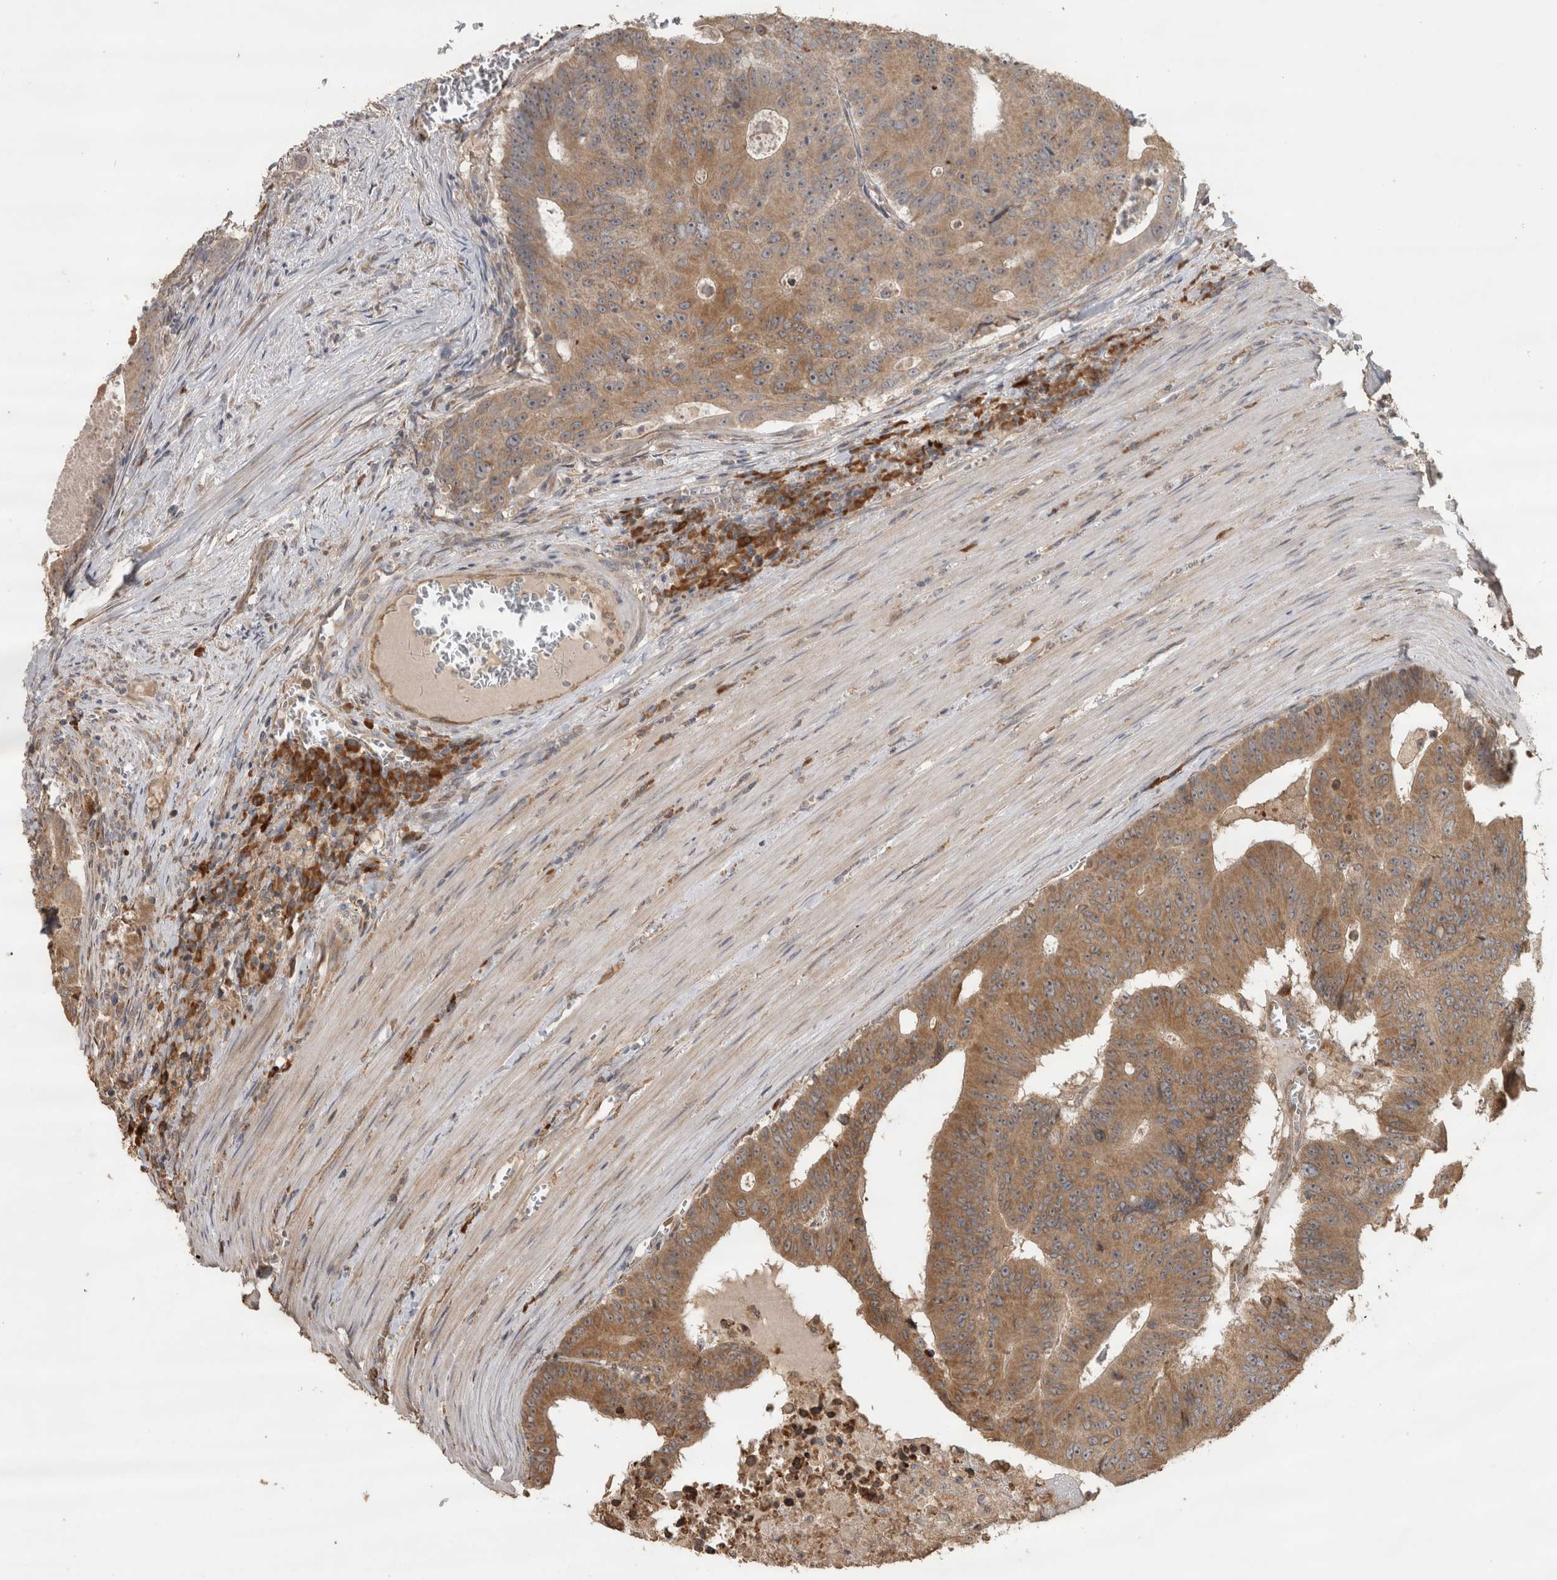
{"staining": {"intensity": "moderate", "quantity": ">75%", "location": "cytoplasmic/membranous"}, "tissue": "colorectal cancer", "cell_type": "Tumor cells", "image_type": "cancer", "snomed": [{"axis": "morphology", "description": "Adenocarcinoma, NOS"}, {"axis": "topography", "description": "Colon"}], "caption": "A histopathology image of colorectal adenocarcinoma stained for a protein reveals moderate cytoplasmic/membranous brown staining in tumor cells. (DAB (3,3'-diaminobenzidine) = brown stain, brightfield microscopy at high magnification).", "gene": "TBCE", "patient": {"sex": "male", "age": 87}}